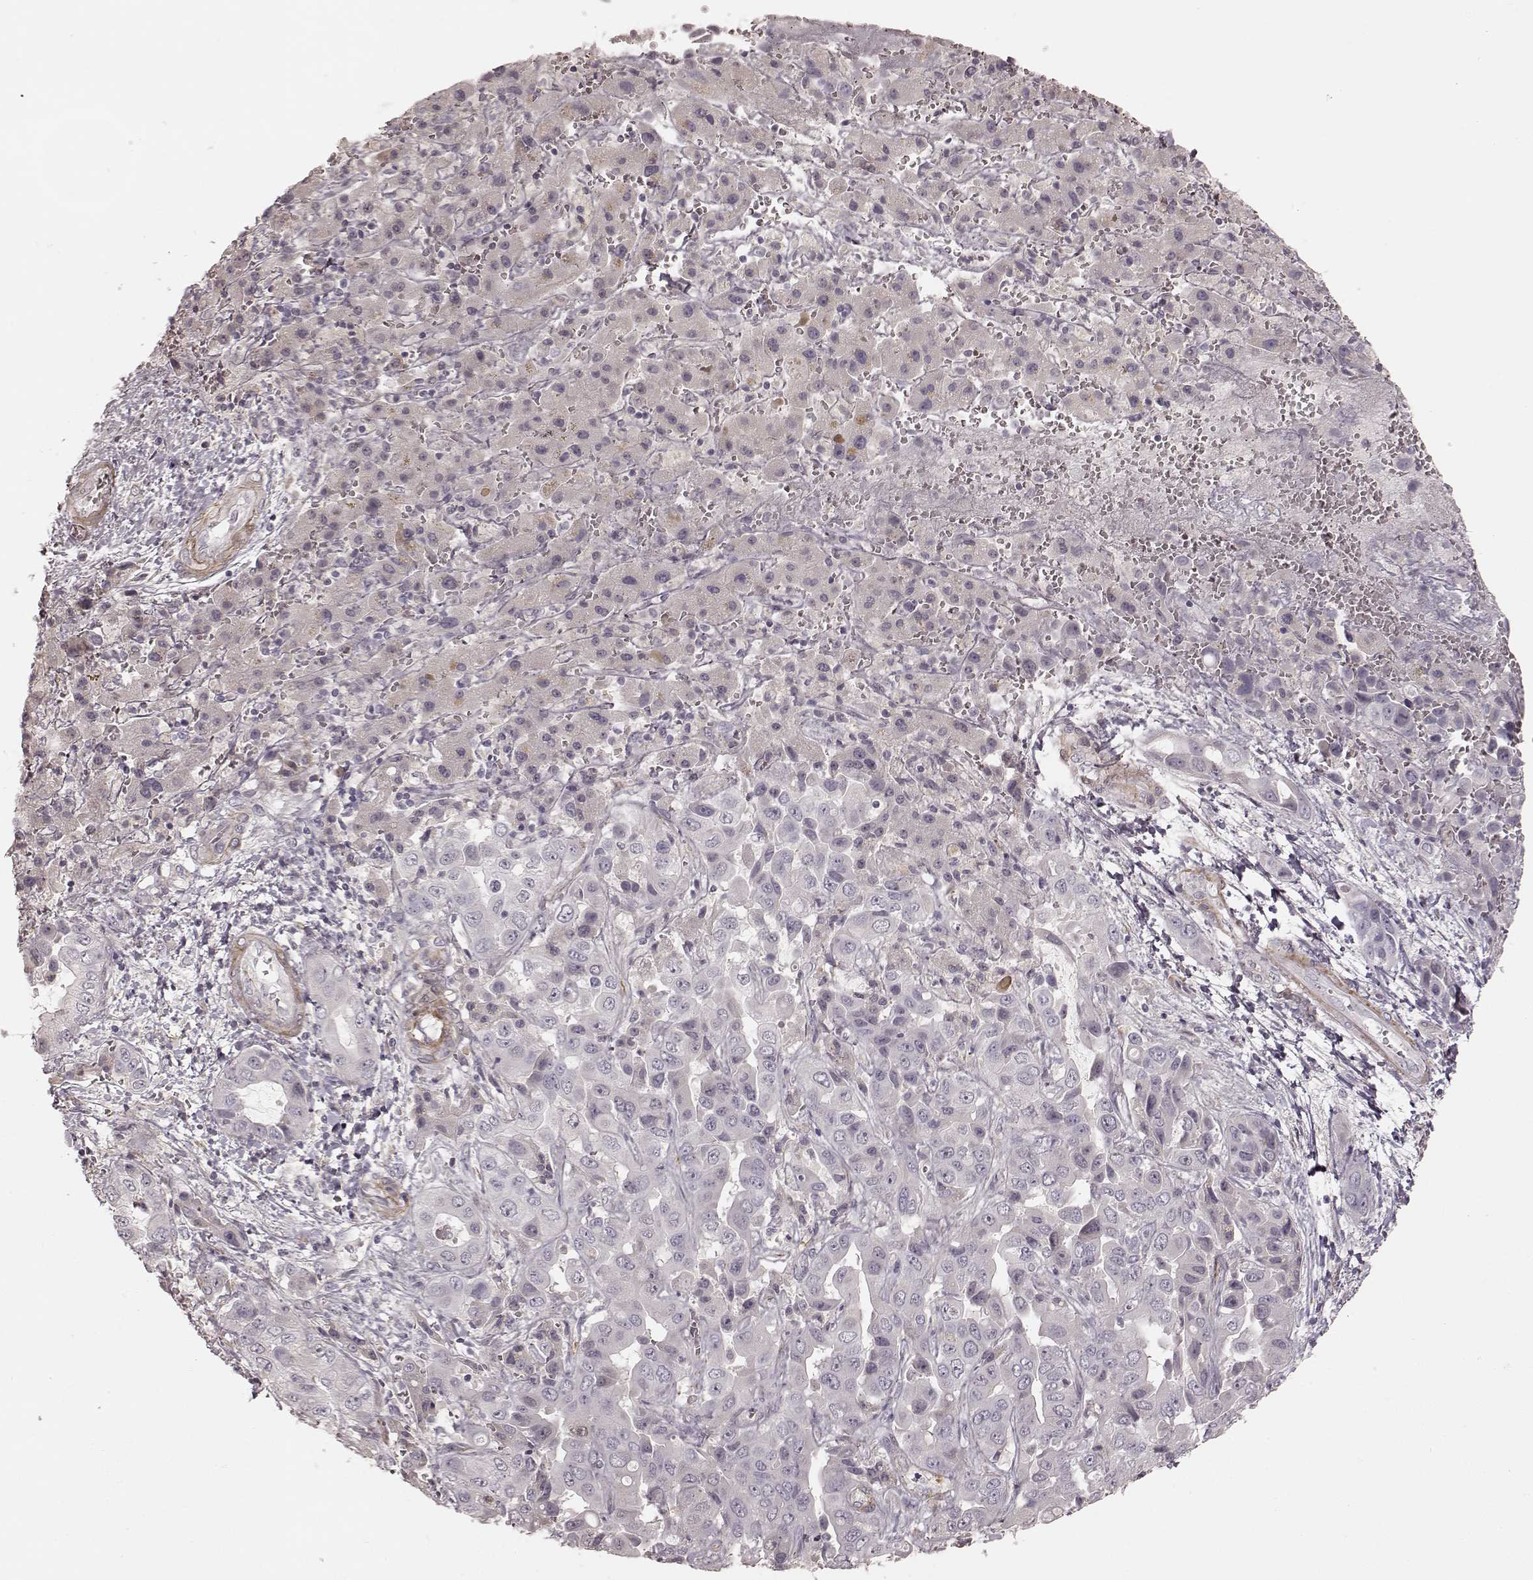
{"staining": {"intensity": "negative", "quantity": "none", "location": "none"}, "tissue": "liver cancer", "cell_type": "Tumor cells", "image_type": "cancer", "snomed": [{"axis": "morphology", "description": "Cholangiocarcinoma"}, {"axis": "topography", "description": "Liver"}], "caption": "High magnification brightfield microscopy of cholangiocarcinoma (liver) stained with DAB (3,3'-diaminobenzidine) (brown) and counterstained with hematoxylin (blue): tumor cells show no significant expression.", "gene": "KCNJ9", "patient": {"sex": "female", "age": 52}}